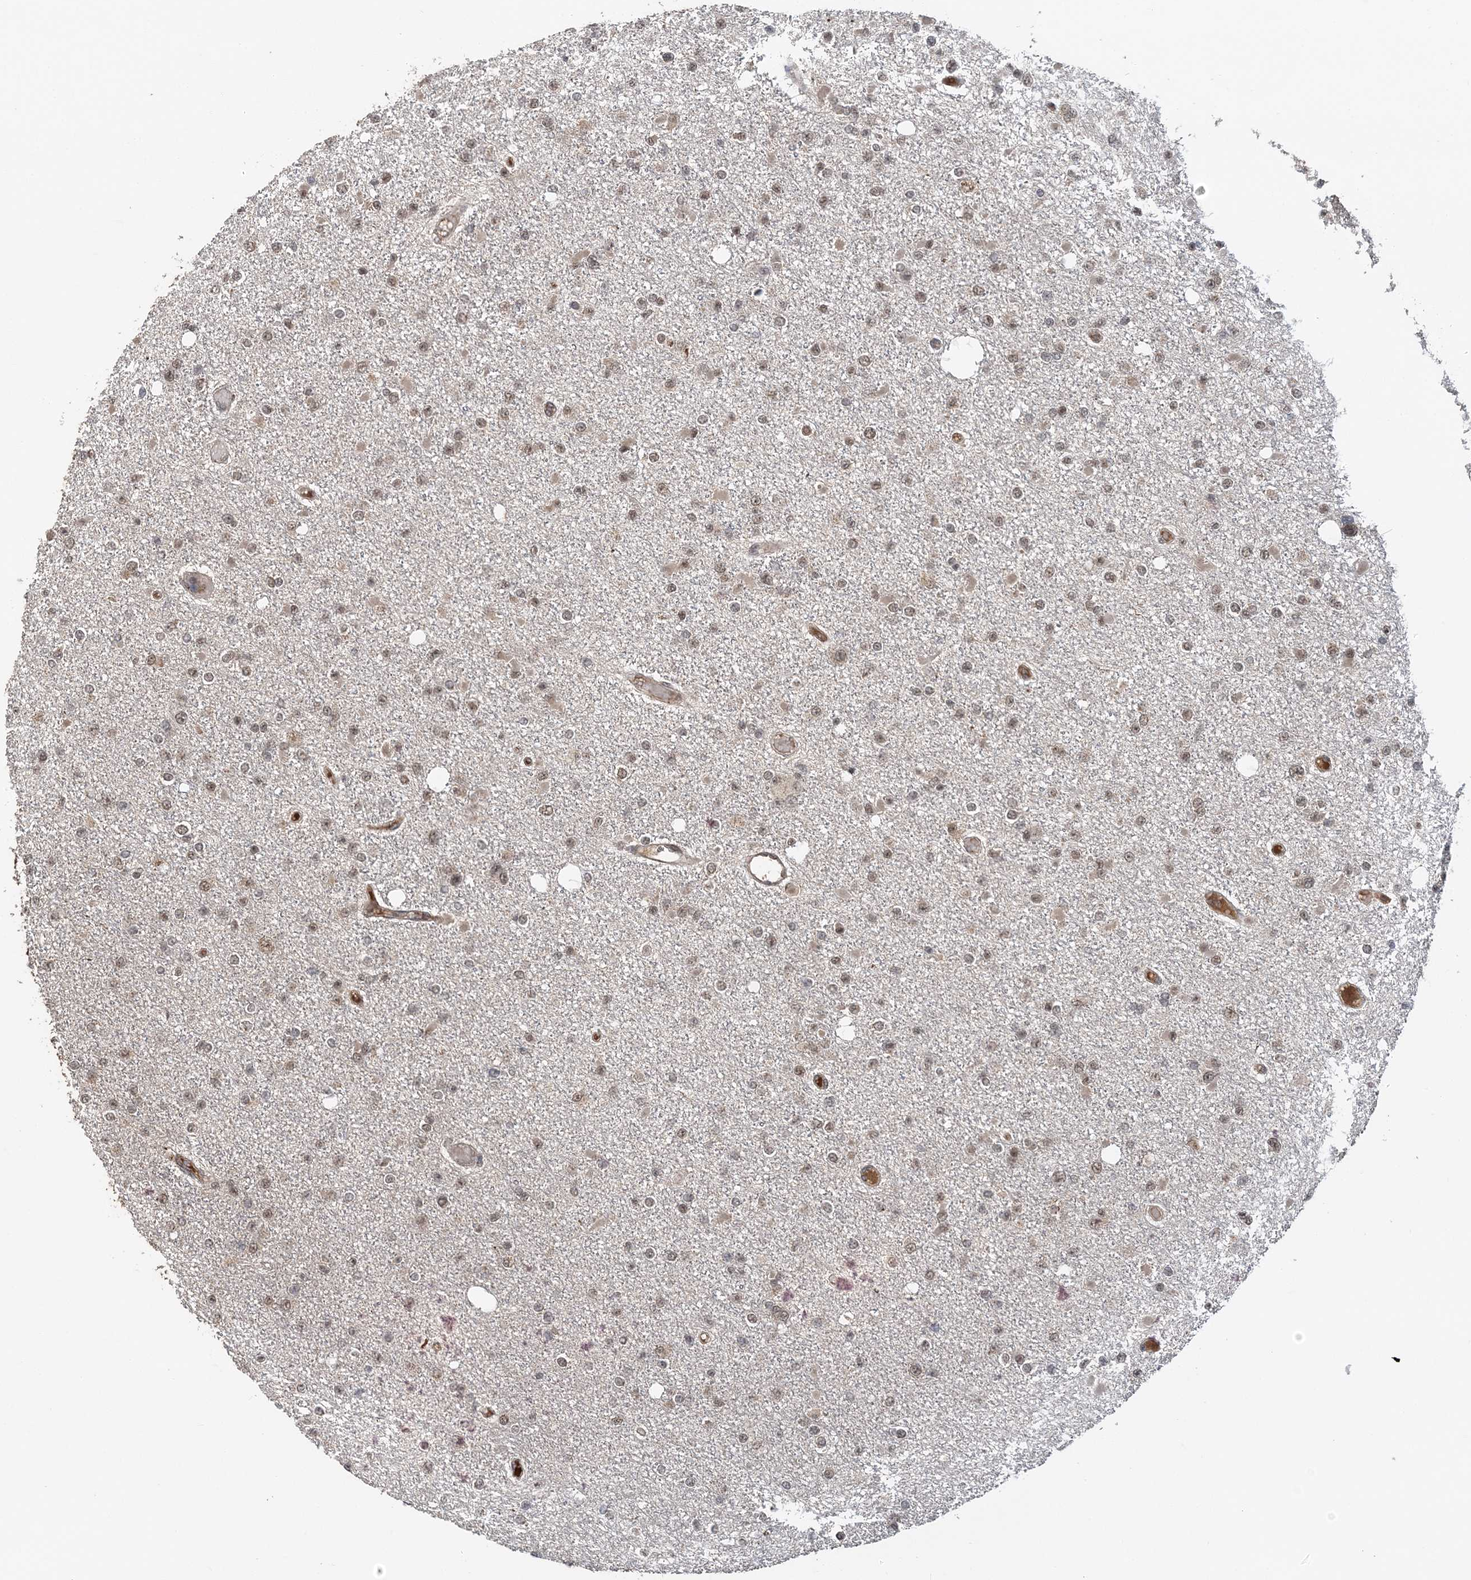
{"staining": {"intensity": "weak", "quantity": ">75%", "location": "nuclear"}, "tissue": "glioma", "cell_type": "Tumor cells", "image_type": "cancer", "snomed": [{"axis": "morphology", "description": "Glioma, malignant, Low grade"}, {"axis": "topography", "description": "Brain"}], "caption": "Malignant glioma (low-grade) stained for a protein (brown) shows weak nuclear positive expression in about >75% of tumor cells.", "gene": "TSHZ2", "patient": {"sex": "female", "age": 22}}